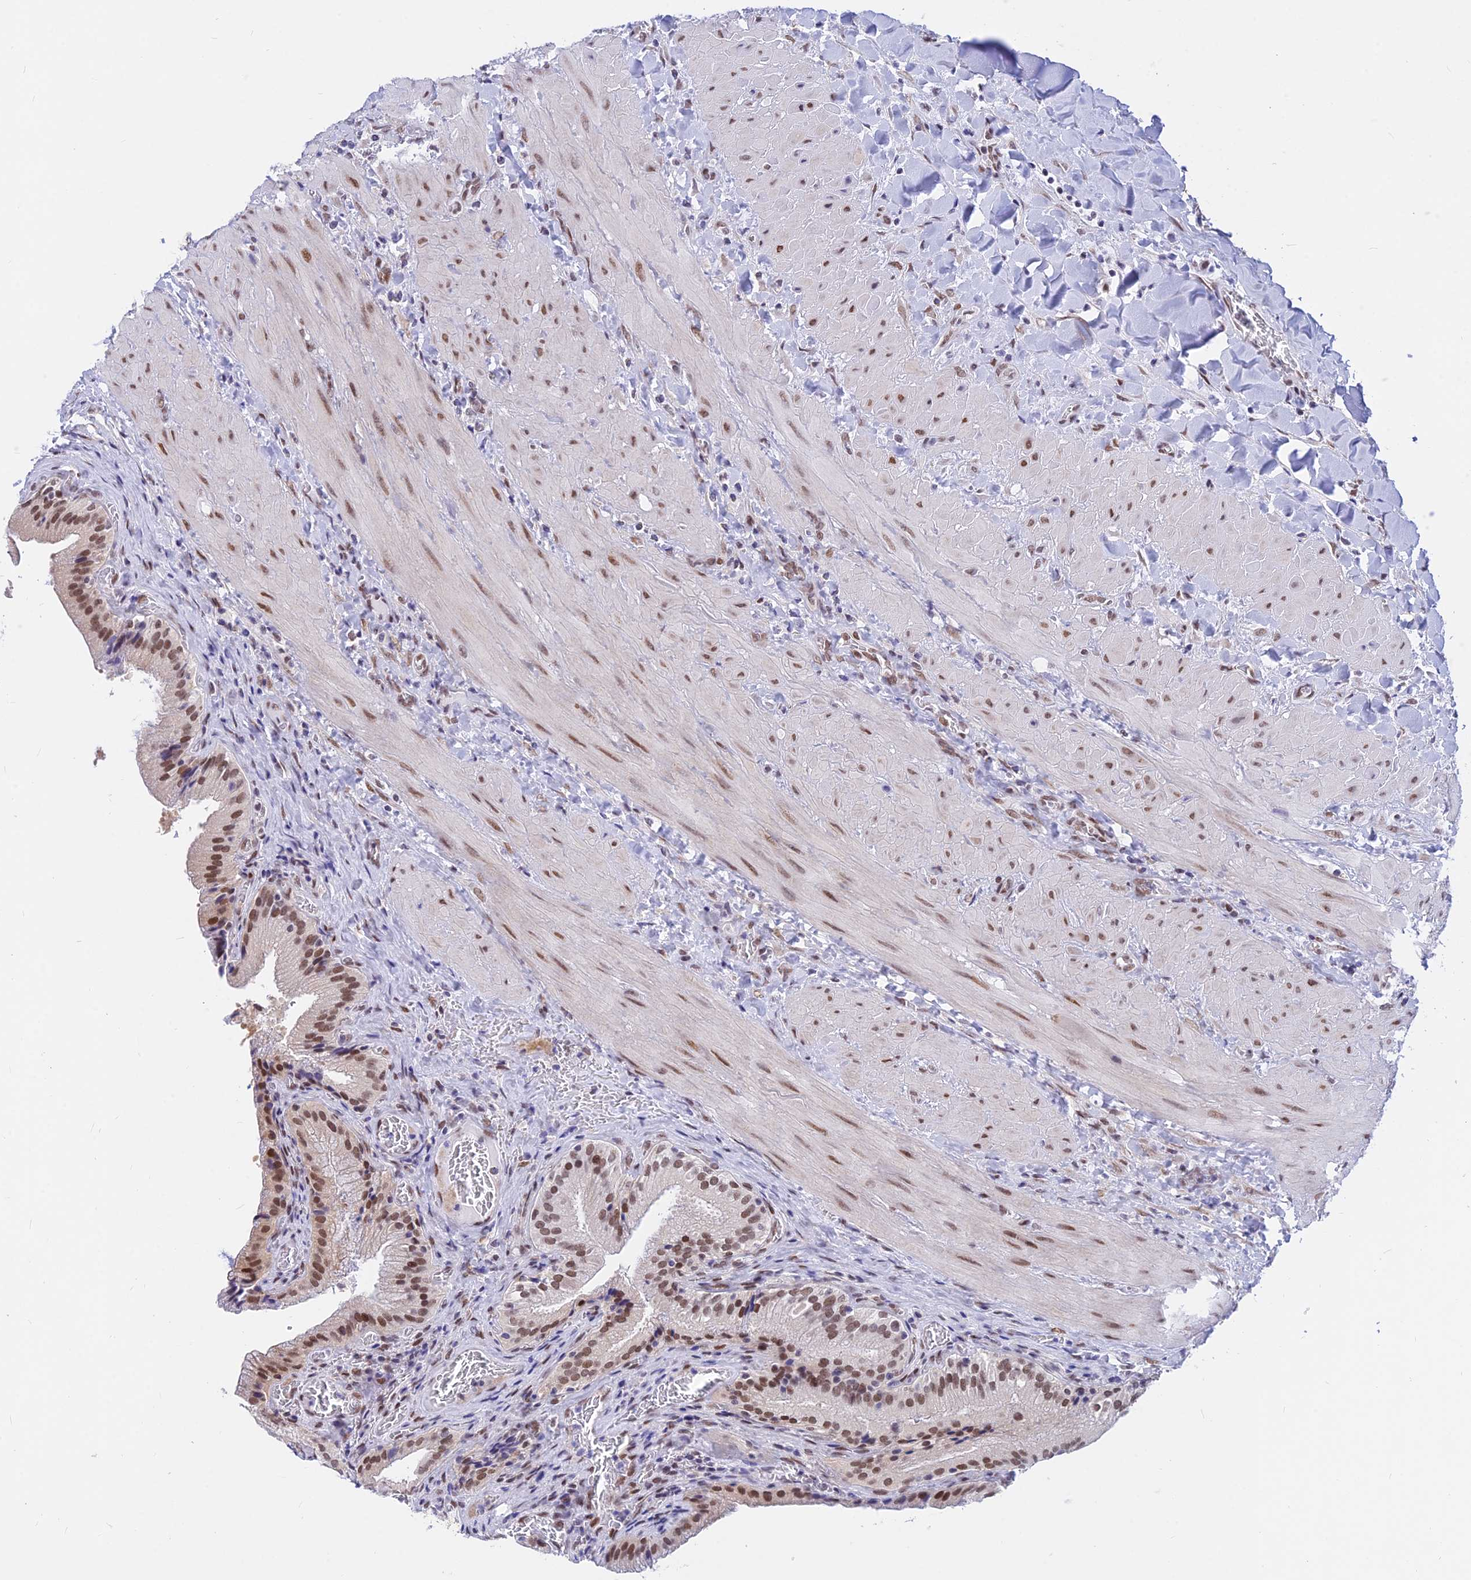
{"staining": {"intensity": "moderate", "quantity": ">75%", "location": "nuclear"}, "tissue": "gallbladder", "cell_type": "Glandular cells", "image_type": "normal", "snomed": [{"axis": "morphology", "description": "Normal tissue, NOS"}, {"axis": "topography", "description": "Gallbladder"}], "caption": "This micrograph demonstrates immunohistochemistry staining of normal human gallbladder, with medium moderate nuclear positivity in about >75% of glandular cells.", "gene": "KCTD13", "patient": {"sex": "male", "age": 24}}